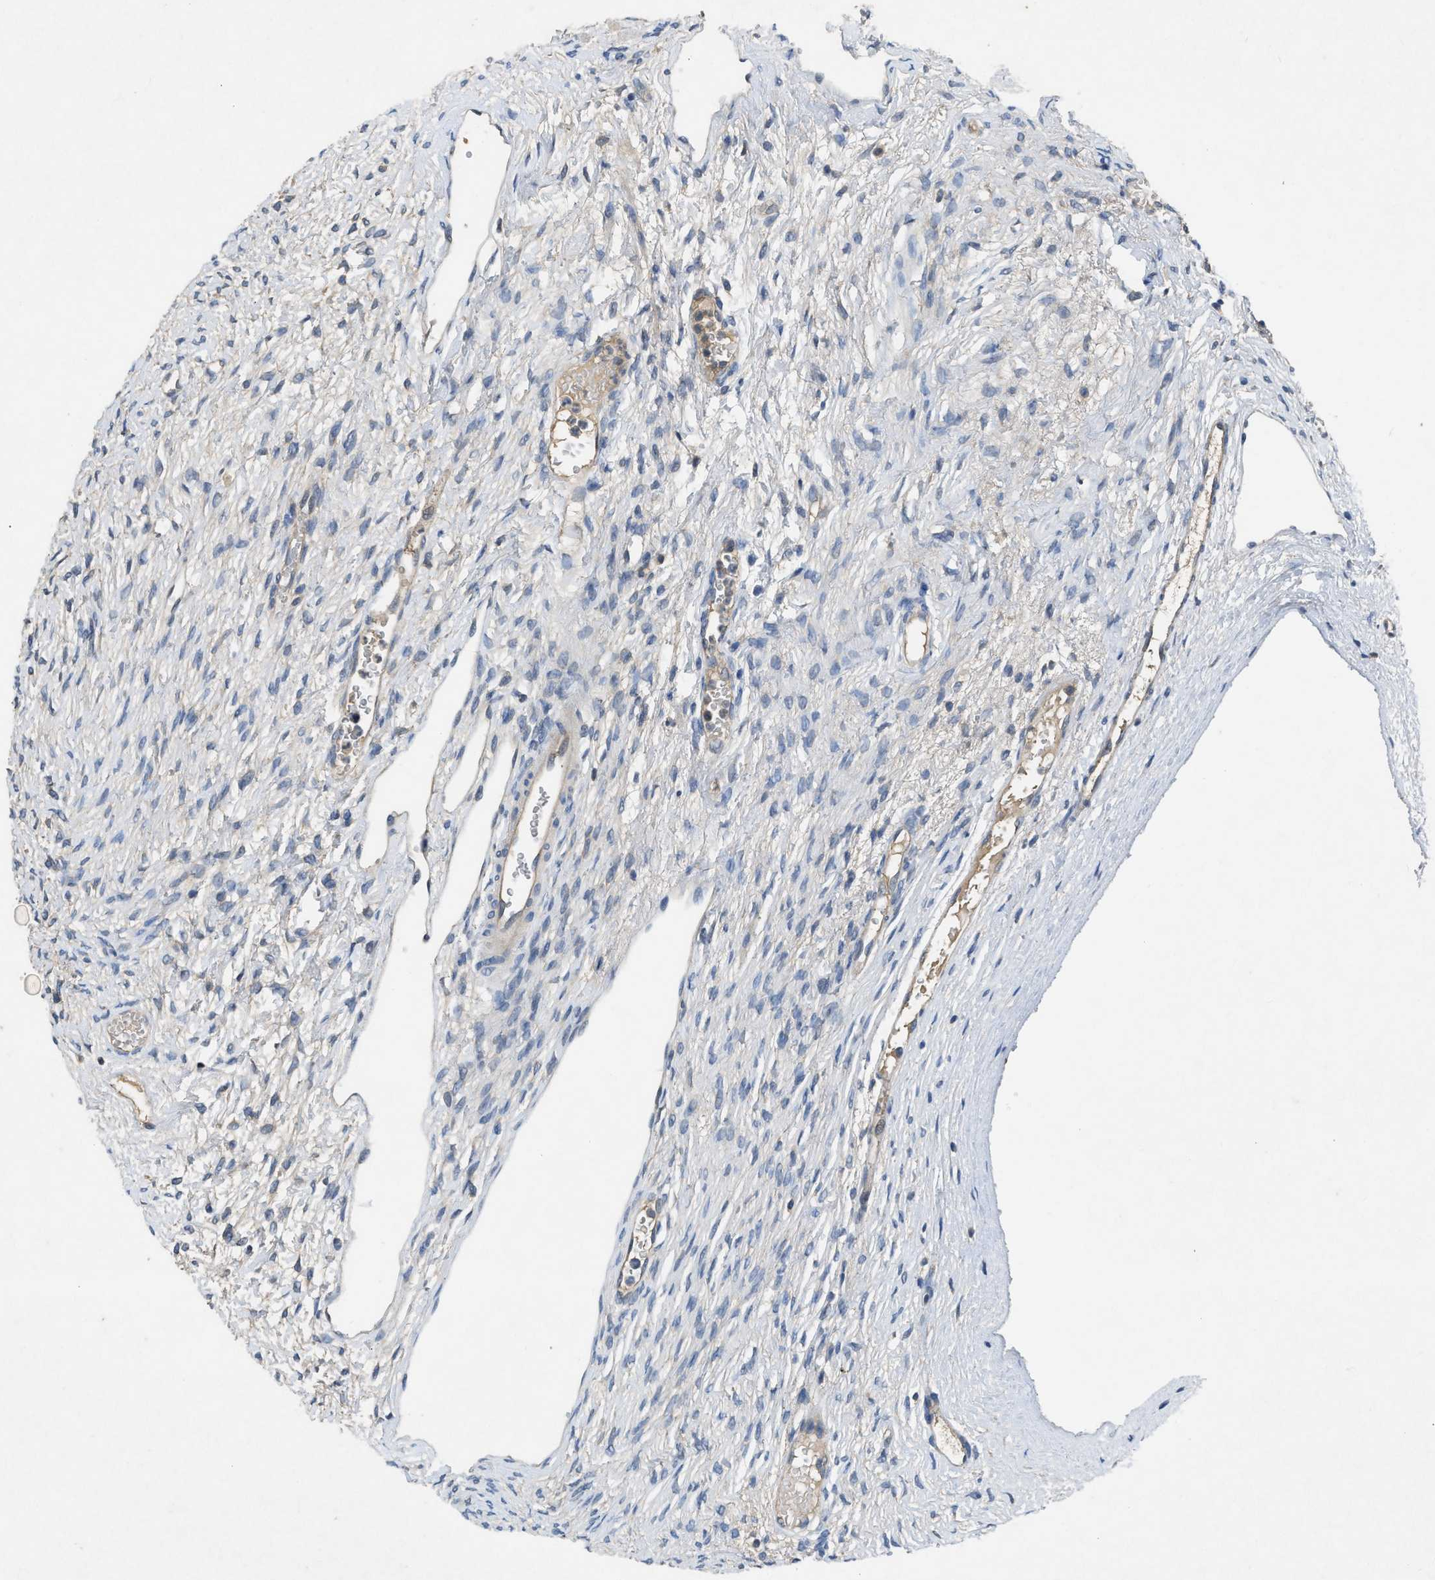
{"staining": {"intensity": "weak", "quantity": "25%-75%", "location": "cytoplasmic/membranous"}, "tissue": "ovary", "cell_type": "Follicle cells", "image_type": "normal", "snomed": [{"axis": "morphology", "description": "Normal tissue, NOS"}, {"axis": "topography", "description": "Ovary"}], "caption": "Immunohistochemical staining of unremarkable human ovary displays 25%-75% levels of weak cytoplasmic/membranous protein staining in approximately 25%-75% of follicle cells. (Brightfield microscopy of DAB IHC at high magnification).", "gene": "PPP3CA", "patient": {"sex": "female", "age": 33}}